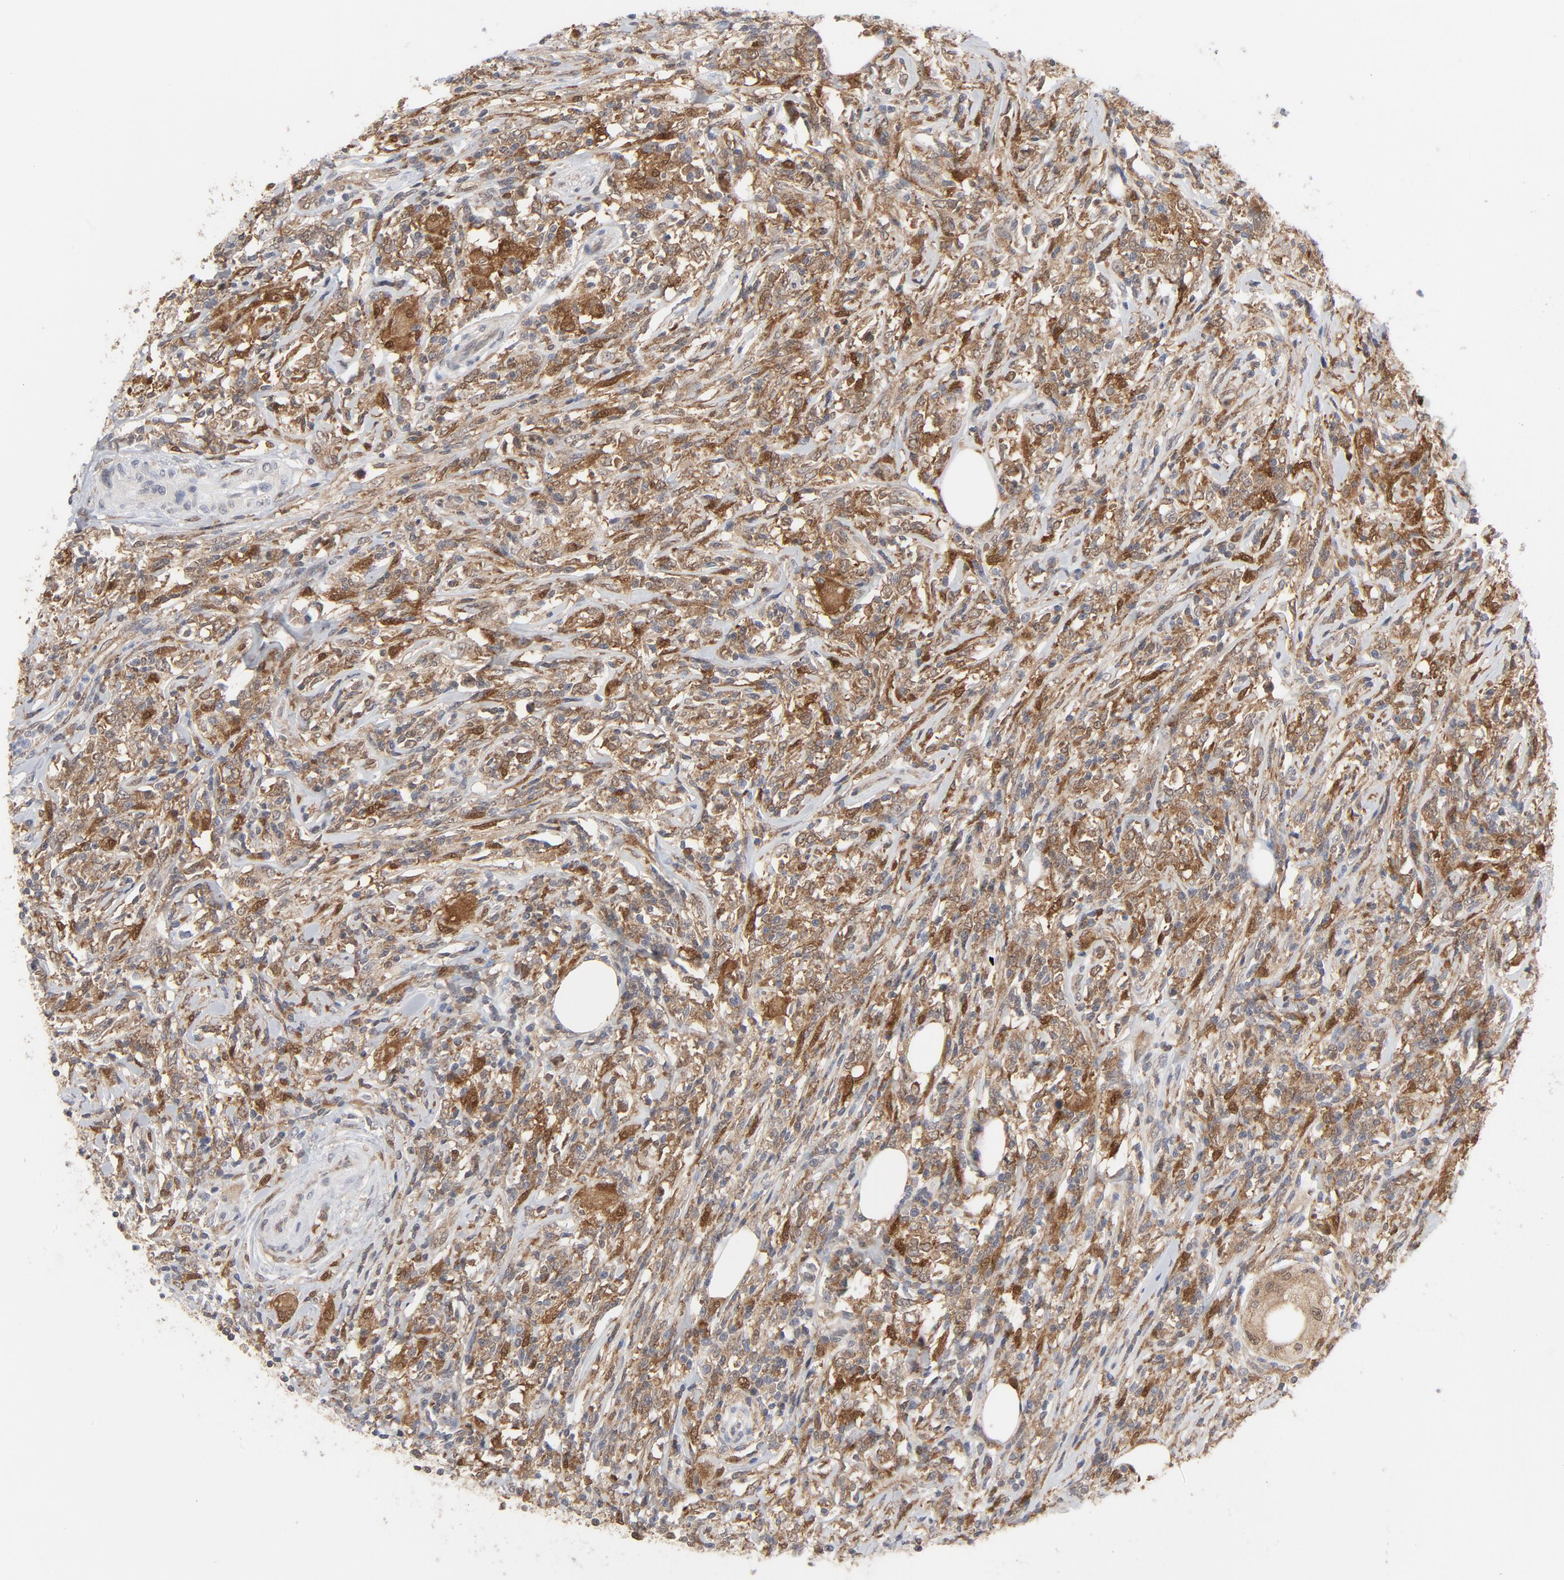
{"staining": {"intensity": "moderate", "quantity": ">75%", "location": "cytoplasmic/membranous"}, "tissue": "lymphoma", "cell_type": "Tumor cells", "image_type": "cancer", "snomed": [{"axis": "morphology", "description": "Malignant lymphoma, non-Hodgkin's type, High grade"}, {"axis": "topography", "description": "Lymph node"}], "caption": "Malignant lymphoma, non-Hodgkin's type (high-grade) stained with DAB IHC displays medium levels of moderate cytoplasmic/membranous staining in approximately >75% of tumor cells.", "gene": "PRDX1", "patient": {"sex": "female", "age": 84}}